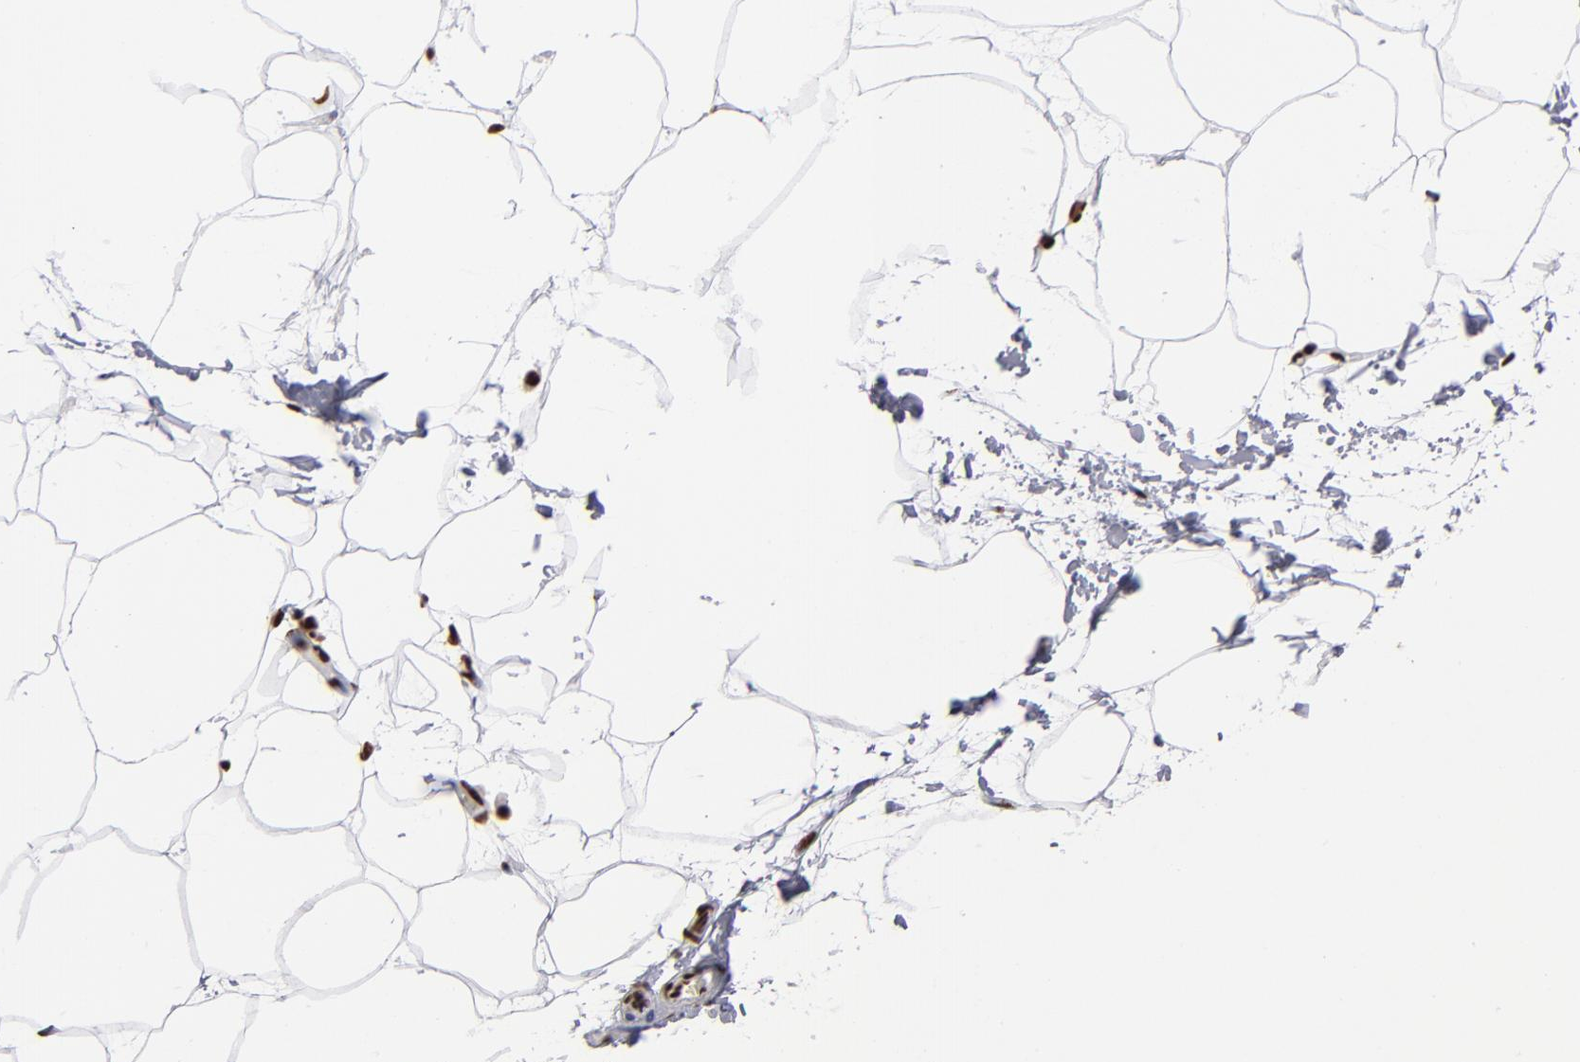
{"staining": {"intensity": "strong", "quantity": "25%-75%", "location": "nuclear"}, "tissue": "adipose tissue", "cell_type": "Adipocytes", "image_type": "normal", "snomed": [{"axis": "morphology", "description": "Normal tissue, NOS"}, {"axis": "morphology", "description": "Duct carcinoma"}, {"axis": "topography", "description": "Breast"}, {"axis": "topography", "description": "Adipose tissue"}], "caption": "A micrograph of human adipose tissue stained for a protein displays strong nuclear brown staining in adipocytes.", "gene": "MRE11", "patient": {"sex": "female", "age": 37}}